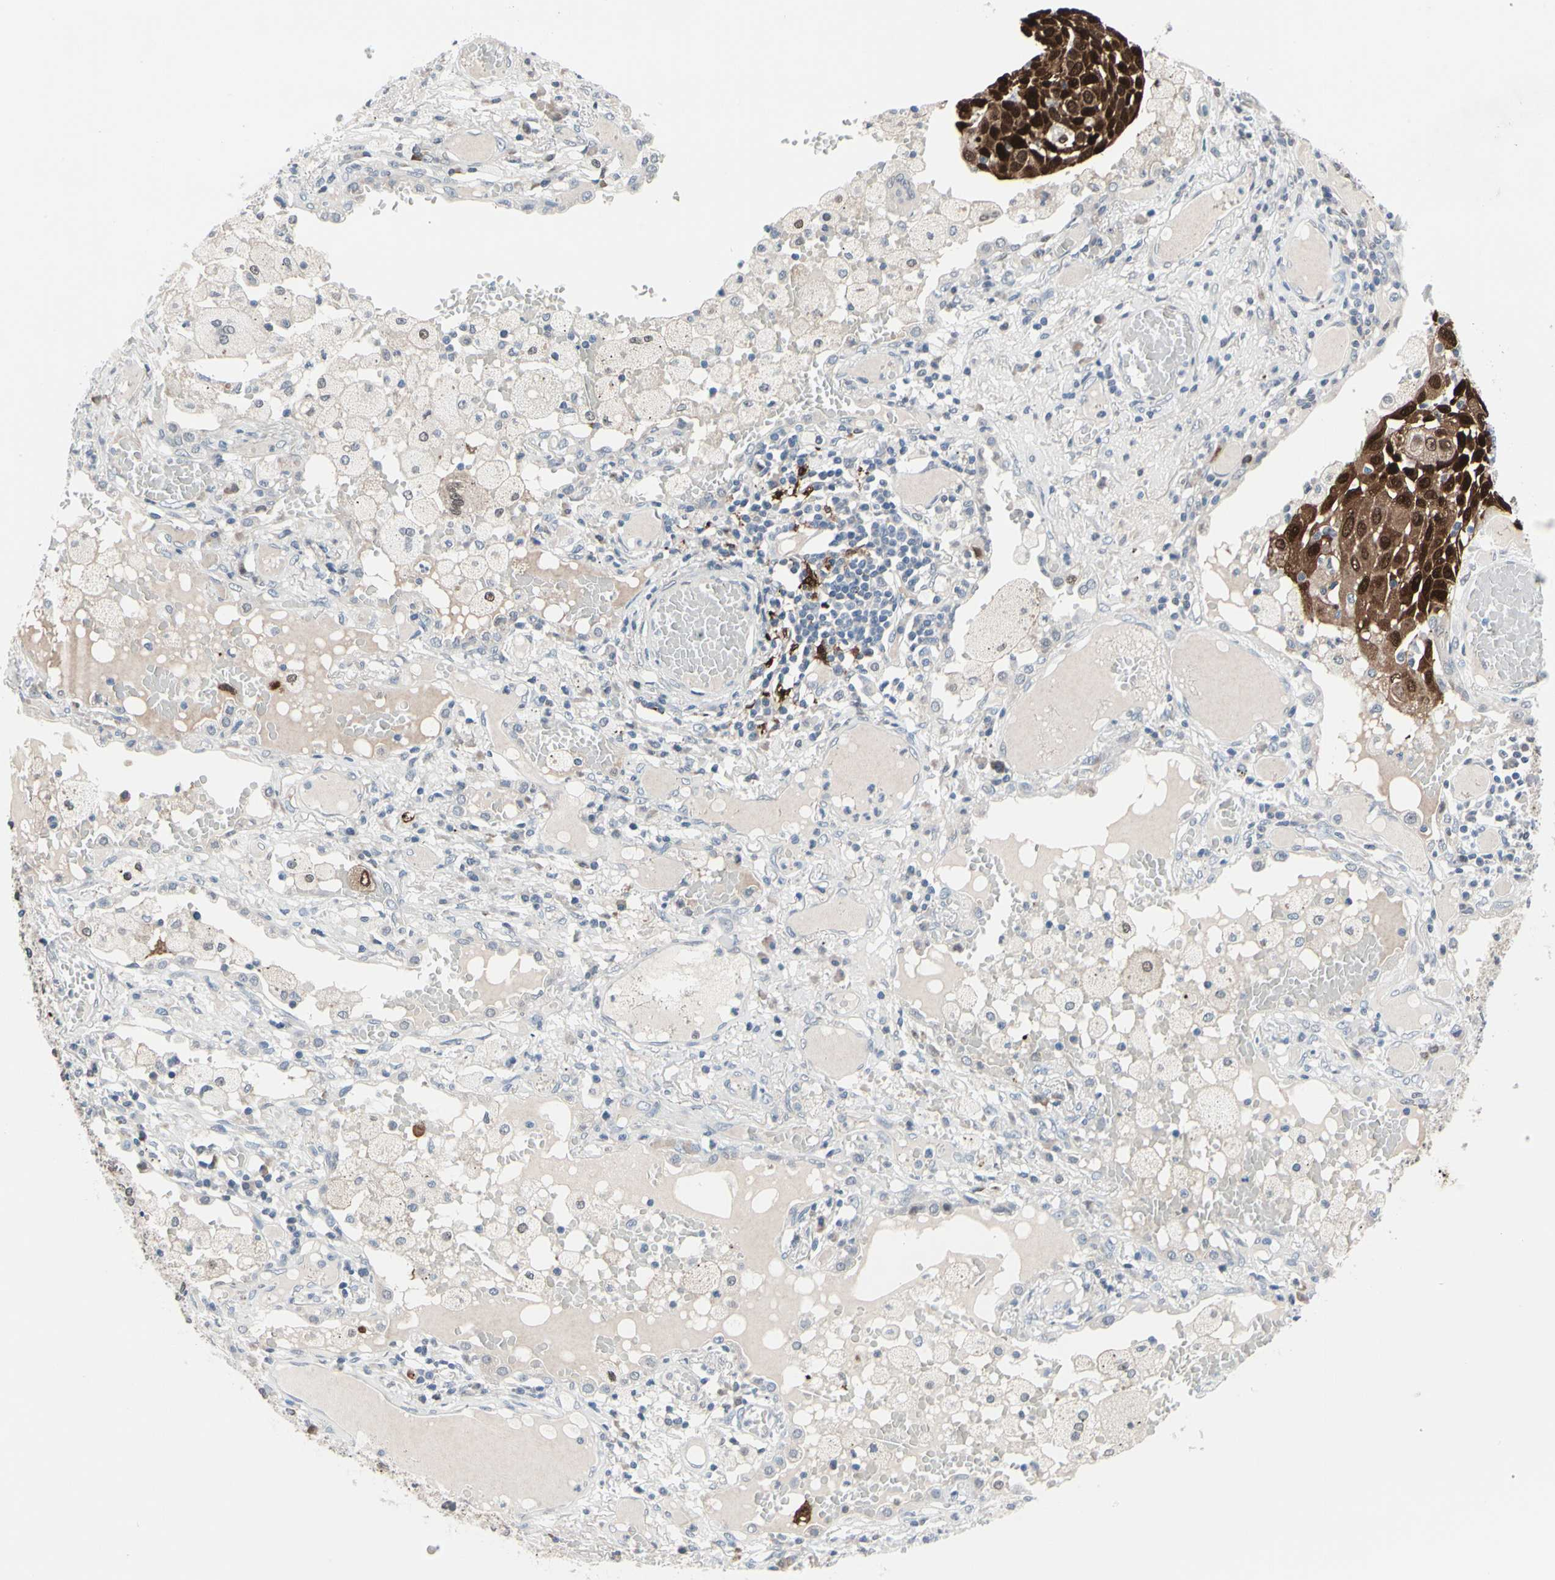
{"staining": {"intensity": "strong", "quantity": ">75%", "location": "cytoplasmic/membranous,nuclear"}, "tissue": "lung cancer", "cell_type": "Tumor cells", "image_type": "cancer", "snomed": [{"axis": "morphology", "description": "Squamous cell carcinoma, NOS"}, {"axis": "topography", "description": "Lung"}], "caption": "Protein expression by IHC displays strong cytoplasmic/membranous and nuclear expression in approximately >75% of tumor cells in lung cancer.", "gene": "TXN", "patient": {"sex": "male", "age": 71}}